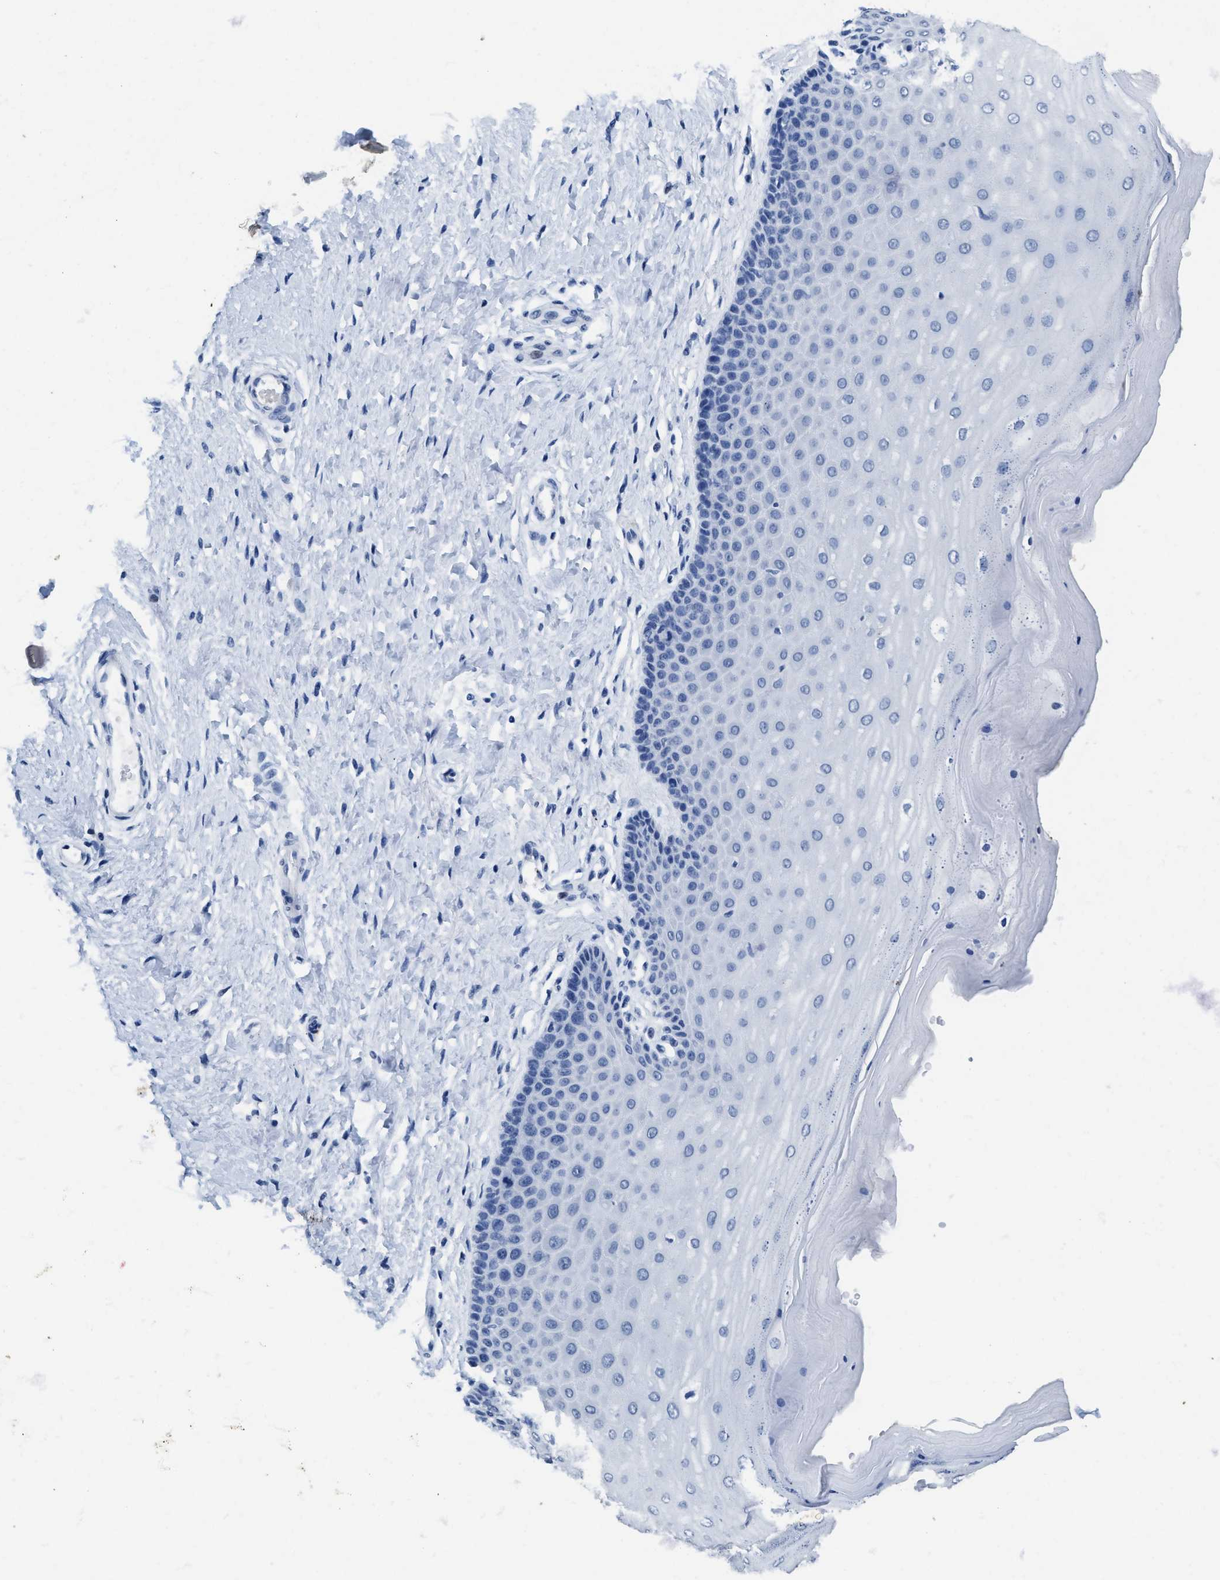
{"staining": {"intensity": "negative", "quantity": "none", "location": "none"}, "tissue": "cervix", "cell_type": "Glandular cells", "image_type": "normal", "snomed": [{"axis": "morphology", "description": "Normal tissue, NOS"}, {"axis": "topography", "description": "Cervix"}], "caption": "This is an IHC histopathology image of normal human cervix. There is no expression in glandular cells.", "gene": "ITGA2B", "patient": {"sex": "female", "age": 55}}